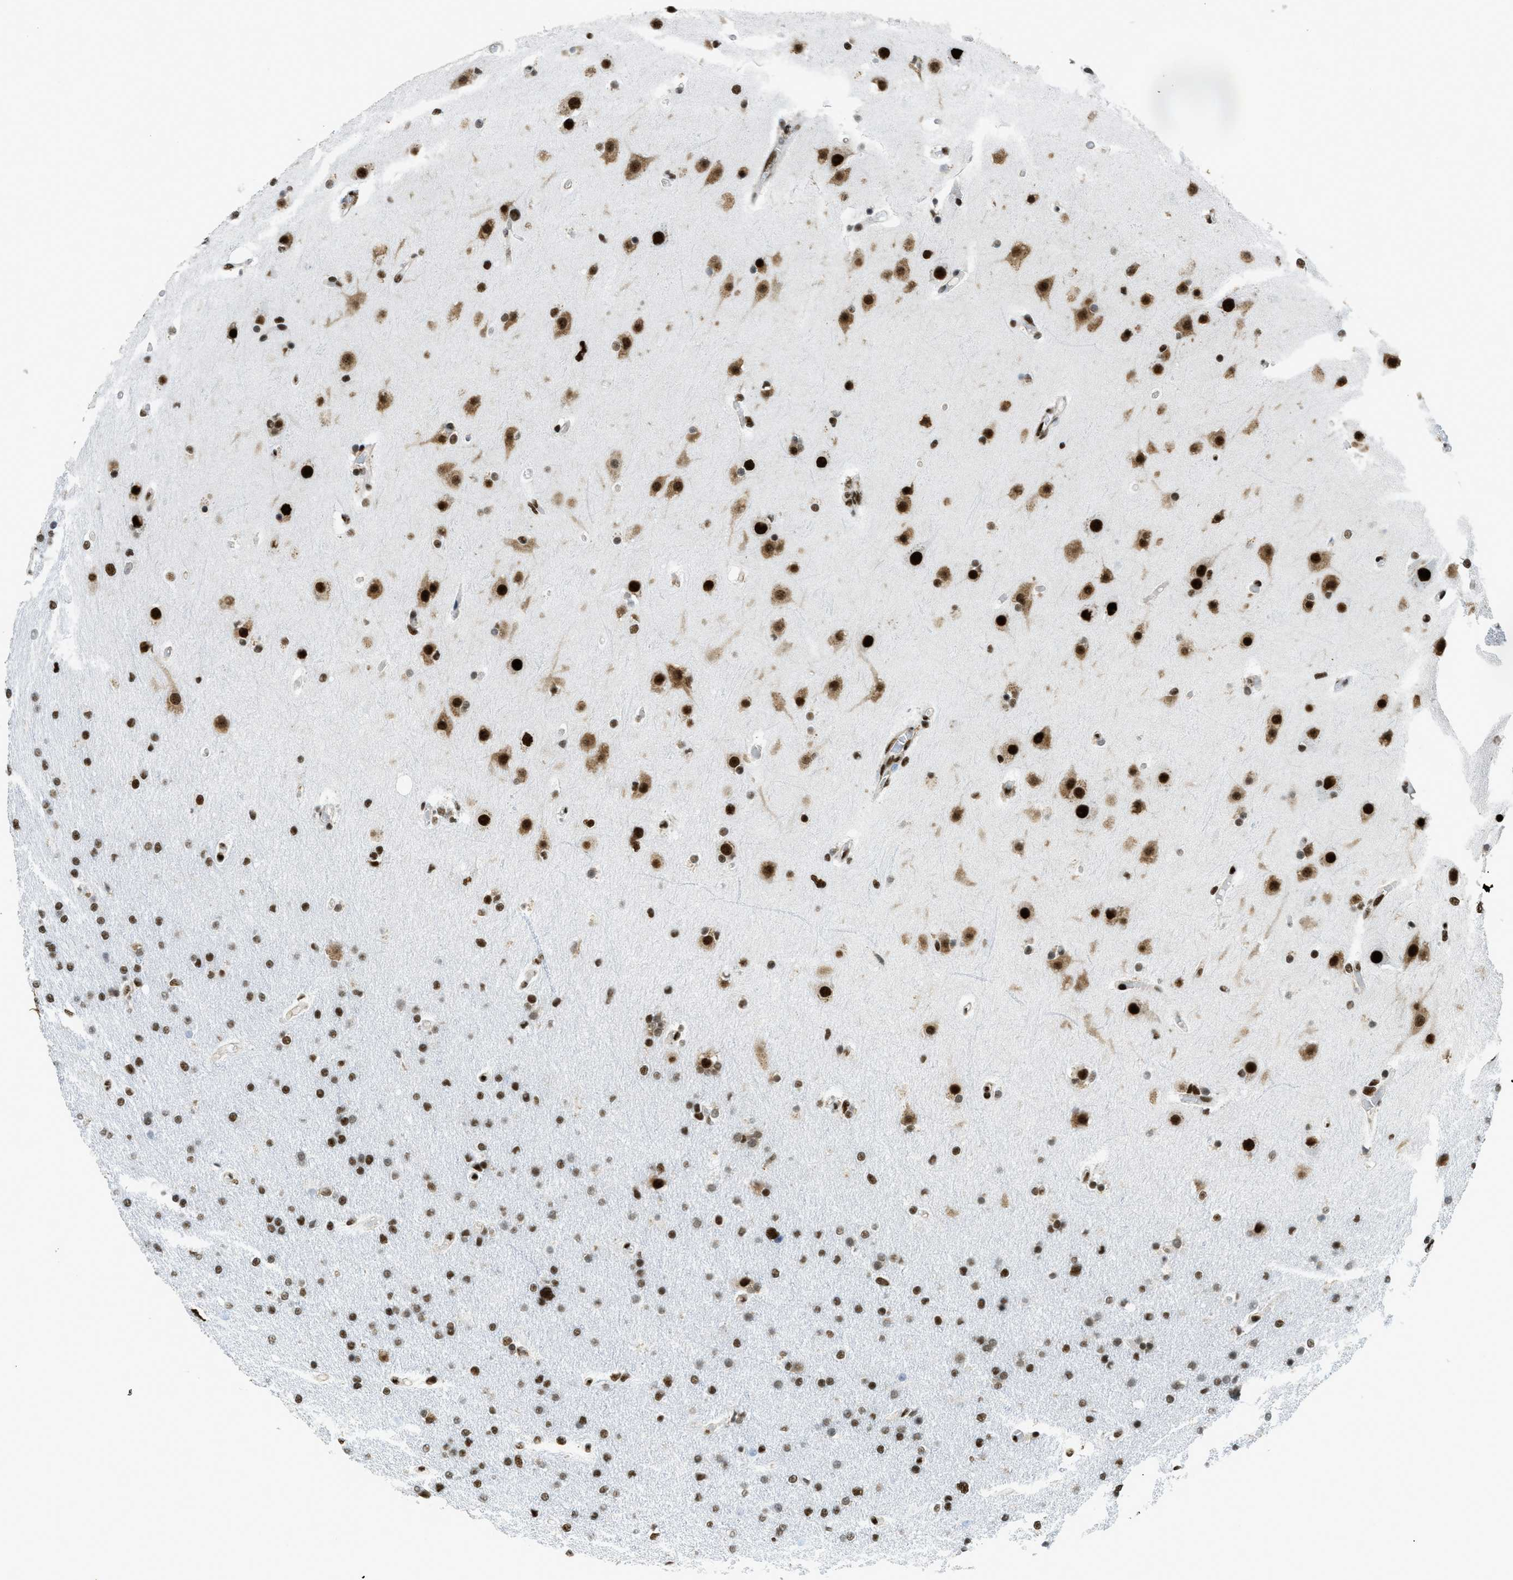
{"staining": {"intensity": "moderate", "quantity": ">75%", "location": "nuclear"}, "tissue": "glioma", "cell_type": "Tumor cells", "image_type": "cancer", "snomed": [{"axis": "morphology", "description": "Glioma, malignant, High grade"}, {"axis": "topography", "description": "Cerebral cortex"}], "caption": "Human high-grade glioma (malignant) stained with a protein marker shows moderate staining in tumor cells.", "gene": "ZNF207", "patient": {"sex": "female", "age": 36}}